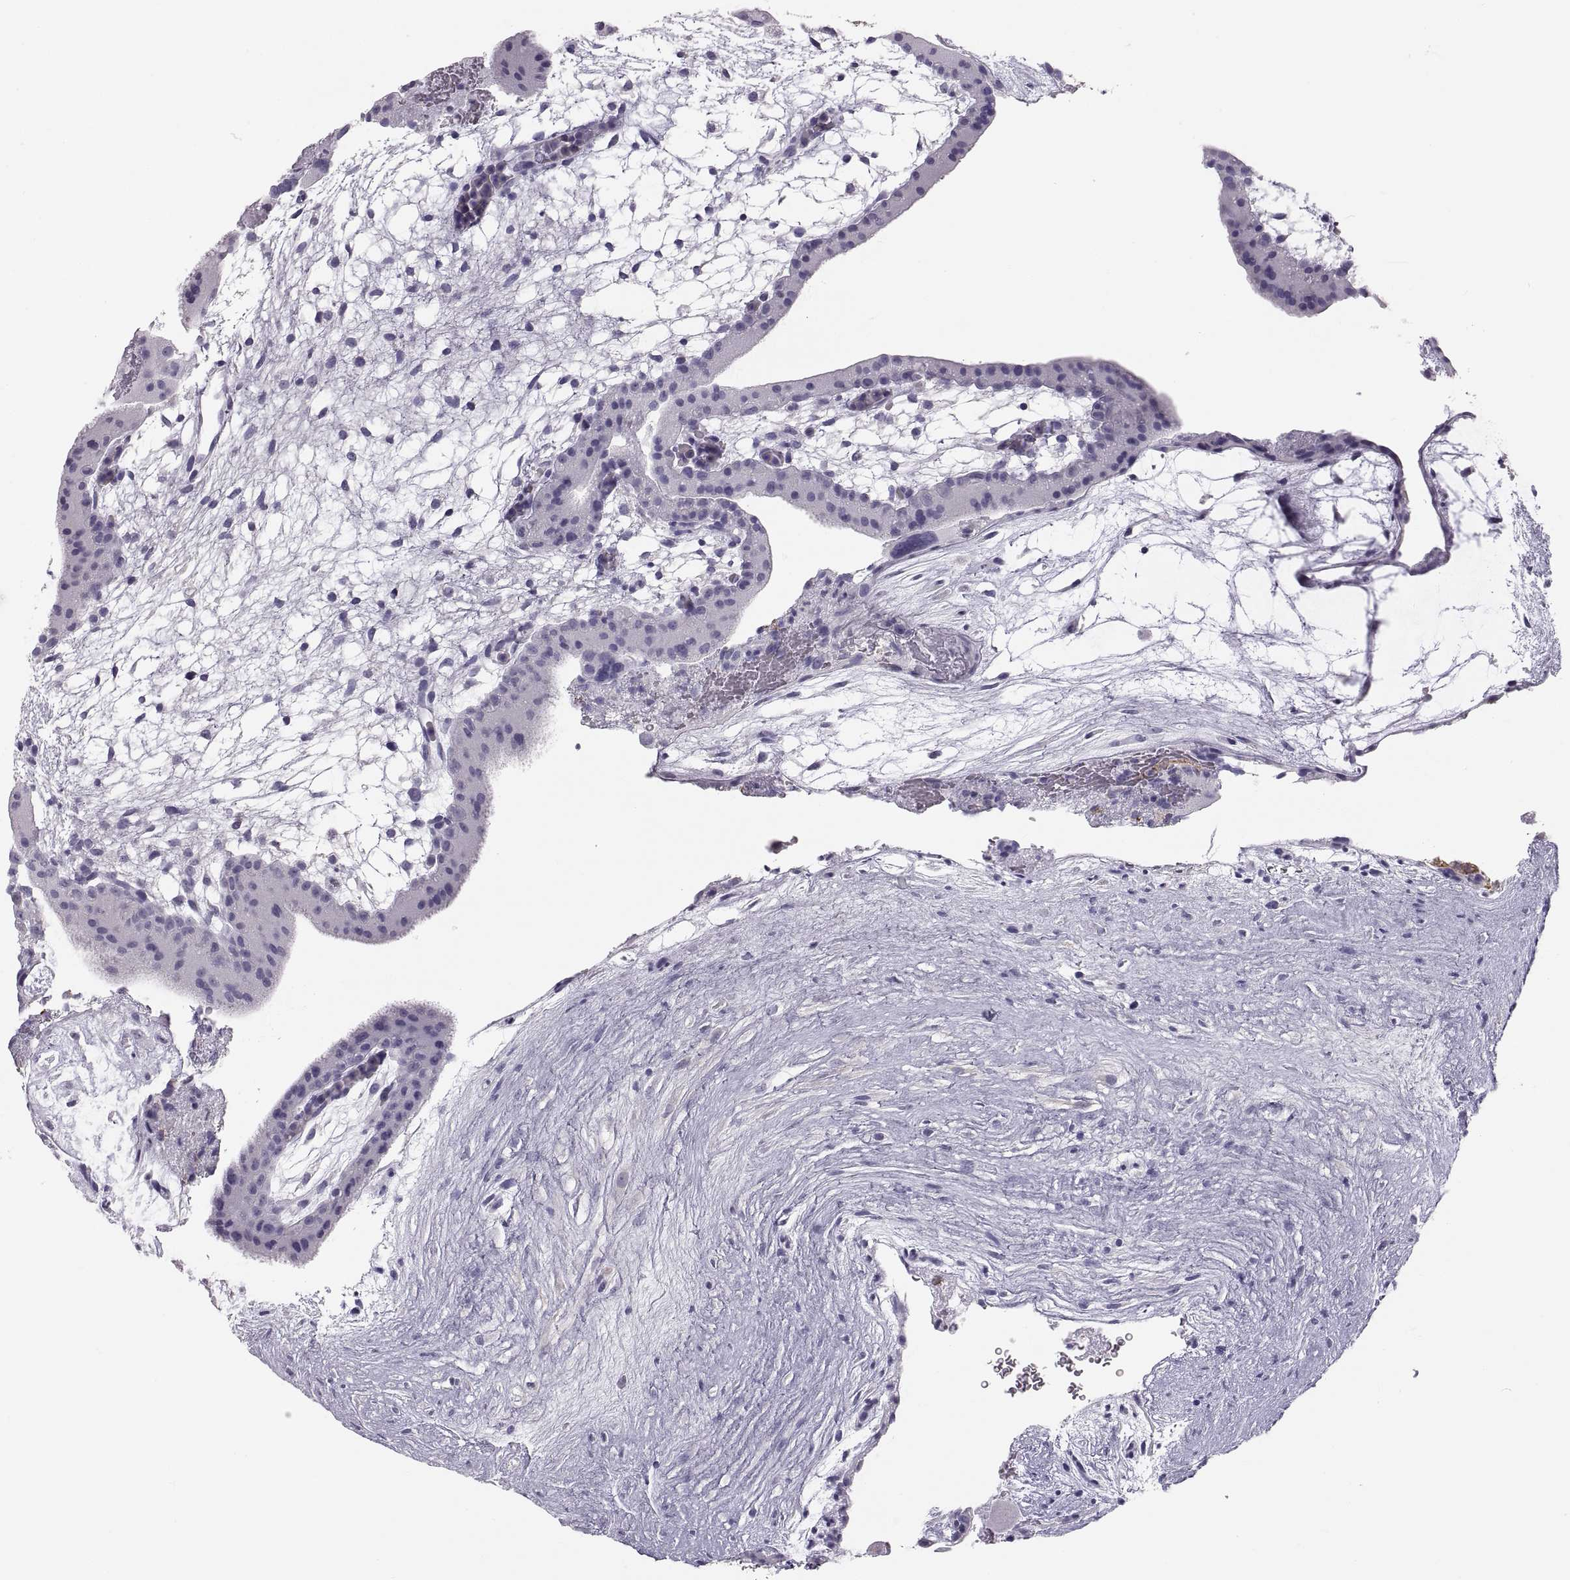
{"staining": {"intensity": "negative", "quantity": "none", "location": "none"}, "tissue": "placenta", "cell_type": "Decidual cells", "image_type": "normal", "snomed": [{"axis": "morphology", "description": "Normal tissue, NOS"}, {"axis": "topography", "description": "Placenta"}], "caption": "Immunohistochemistry (IHC) histopathology image of normal human placenta stained for a protein (brown), which displays no positivity in decidual cells.", "gene": "COL9A3", "patient": {"sex": "female", "age": 19}}